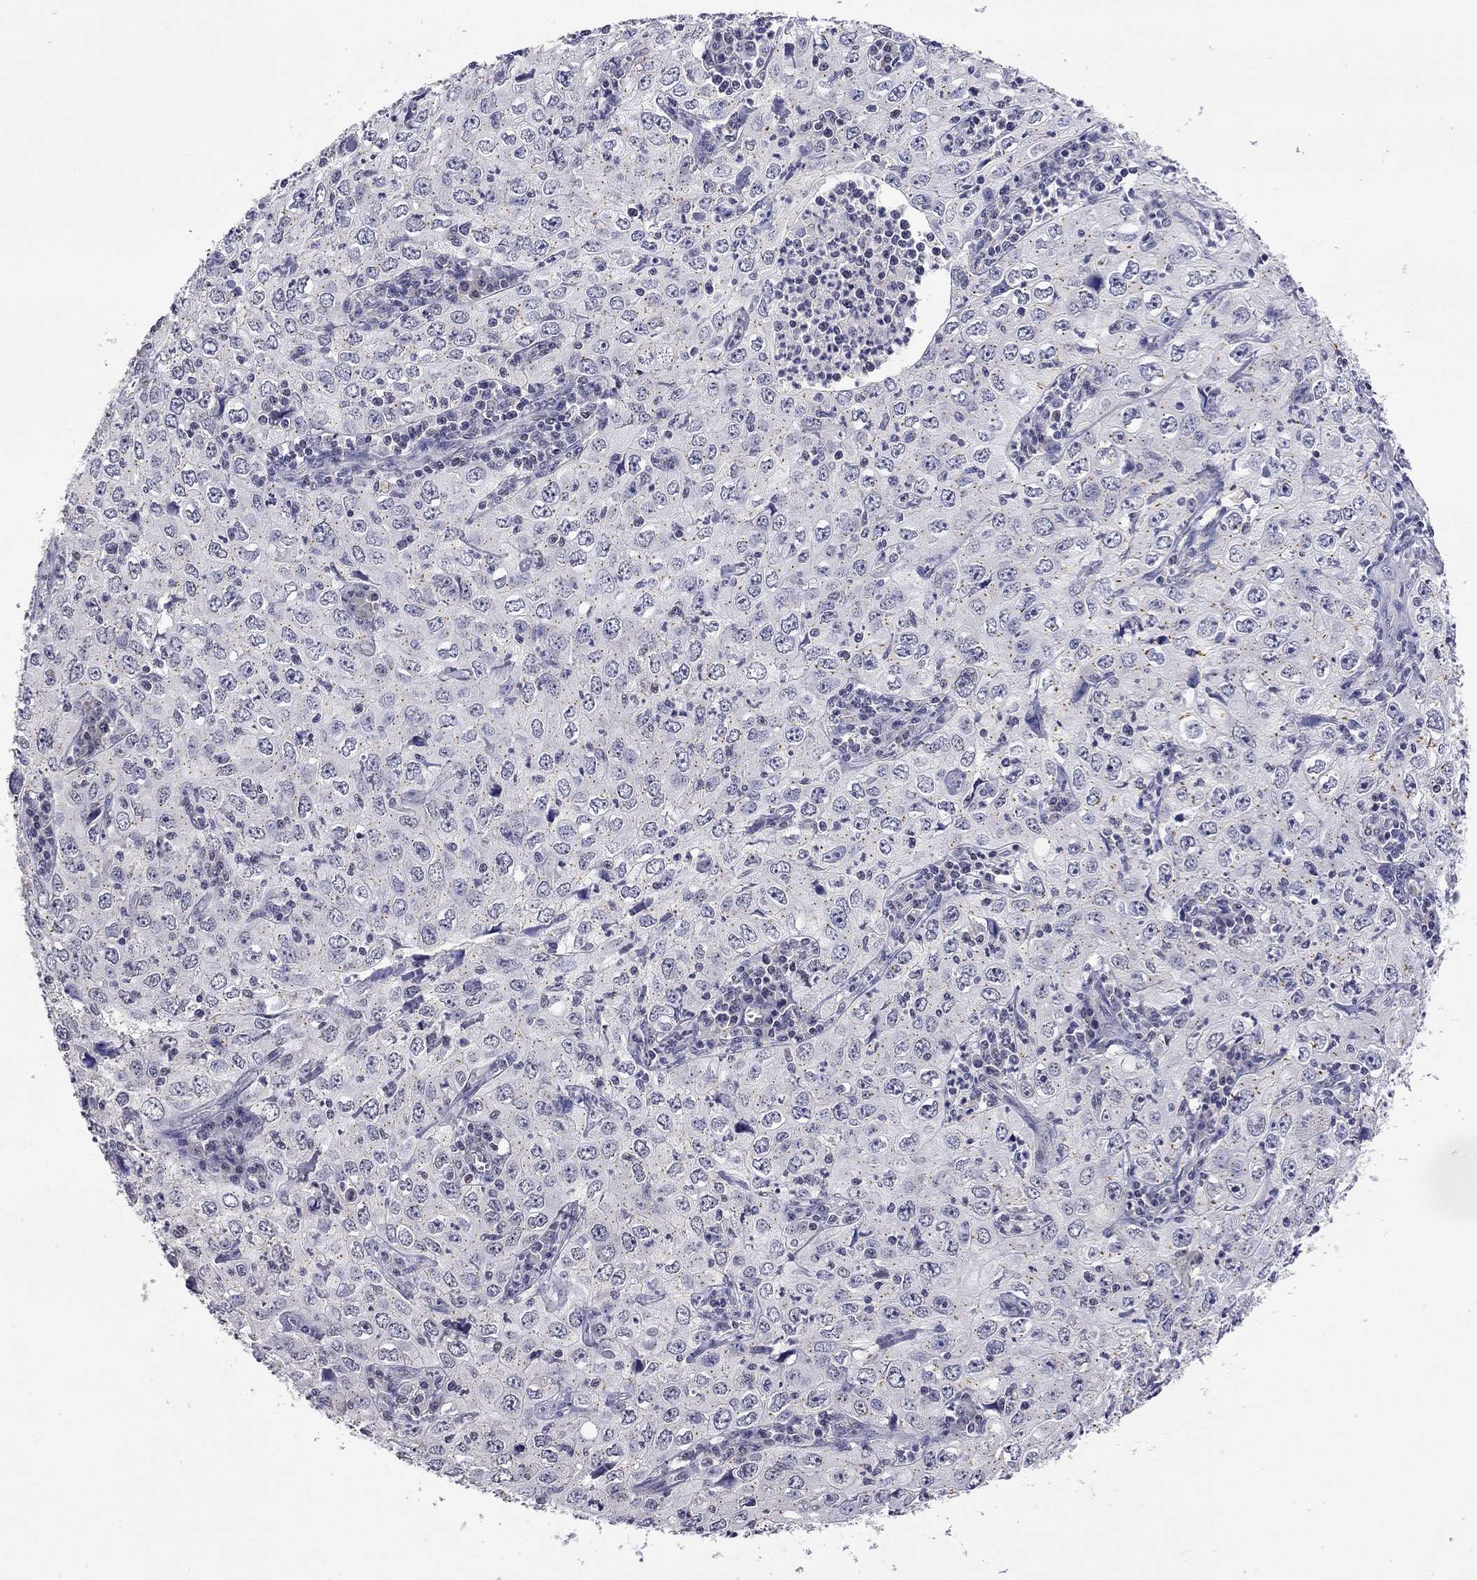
{"staining": {"intensity": "negative", "quantity": "none", "location": "none"}, "tissue": "cervical cancer", "cell_type": "Tumor cells", "image_type": "cancer", "snomed": [{"axis": "morphology", "description": "Squamous cell carcinoma, NOS"}, {"axis": "topography", "description": "Cervix"}], "caption": "This histopathology image is of cervical squamous cell carcinoma stained with immunohistochemistry (IHC) to label a protein in brown with the nuclei are counter-stained blue. There is no positivity in tumor cells.", "gene": "WNK3", "patient": {"sex": "female", "age": 24}}